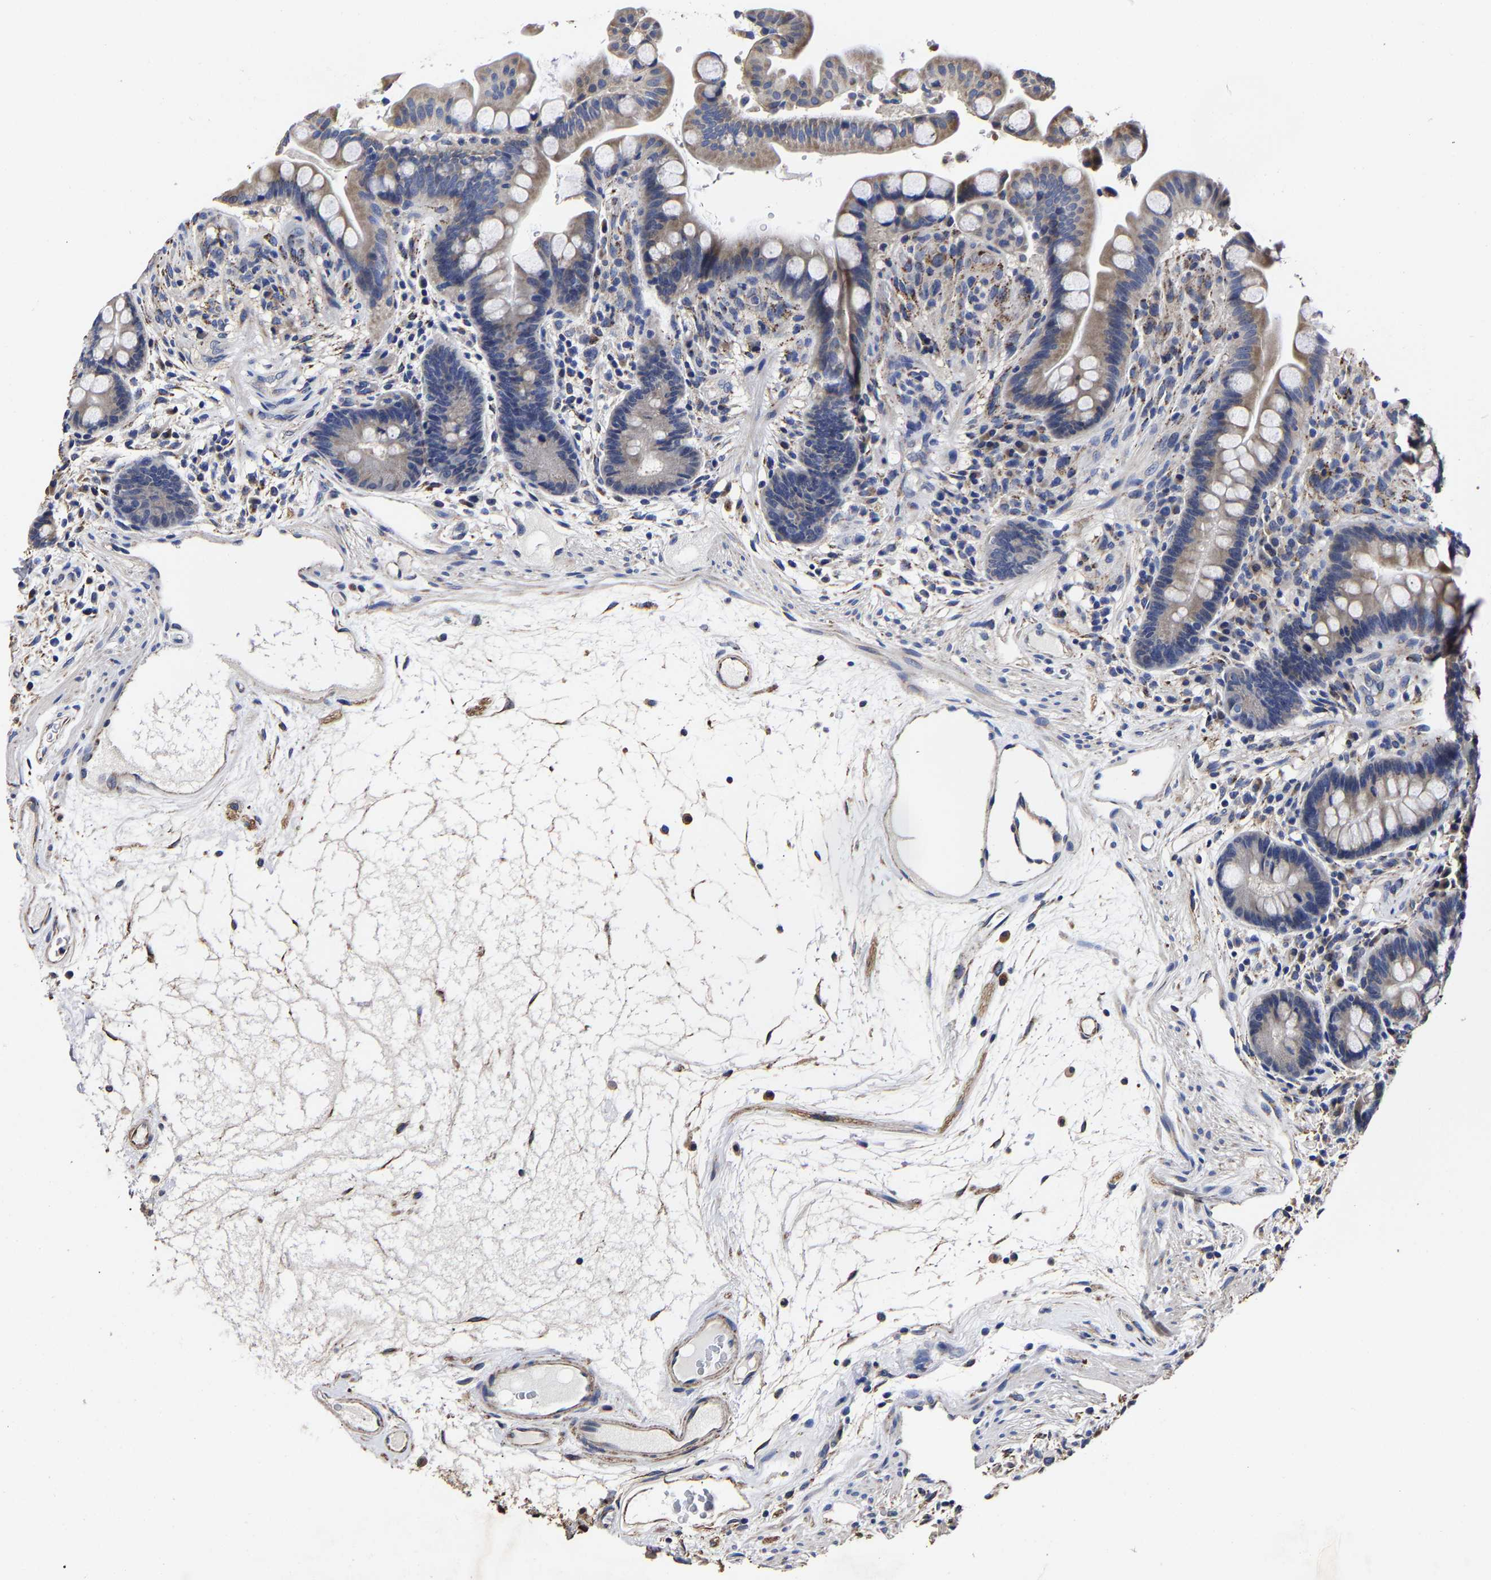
{"staining": {"intensity": "weak", "quantity": ">75%", "location": "cytoplasmic/membranous"}, "tissue": "colon", "cell_type": "Endothelial cells", "image_type": "normal", "snomed": [{"axis": "morphology", "description": "Normal tissue, NOS"}, {"axis": "topography", "description": "Colon"}], "caption": "The immunohistochemical stain highlights weak cytoplasmic/membranous positivity in endothelial cells of unremarkable colon. The staining was performed using DAB (3,3'-diaminobenzidine) to visualize the protein expression in brown, while the nuclei were stained in blue with hematoxylin (Magnification: 20x).", "gene": "AASS", "patient": {"sex": "male", "age": 73}}